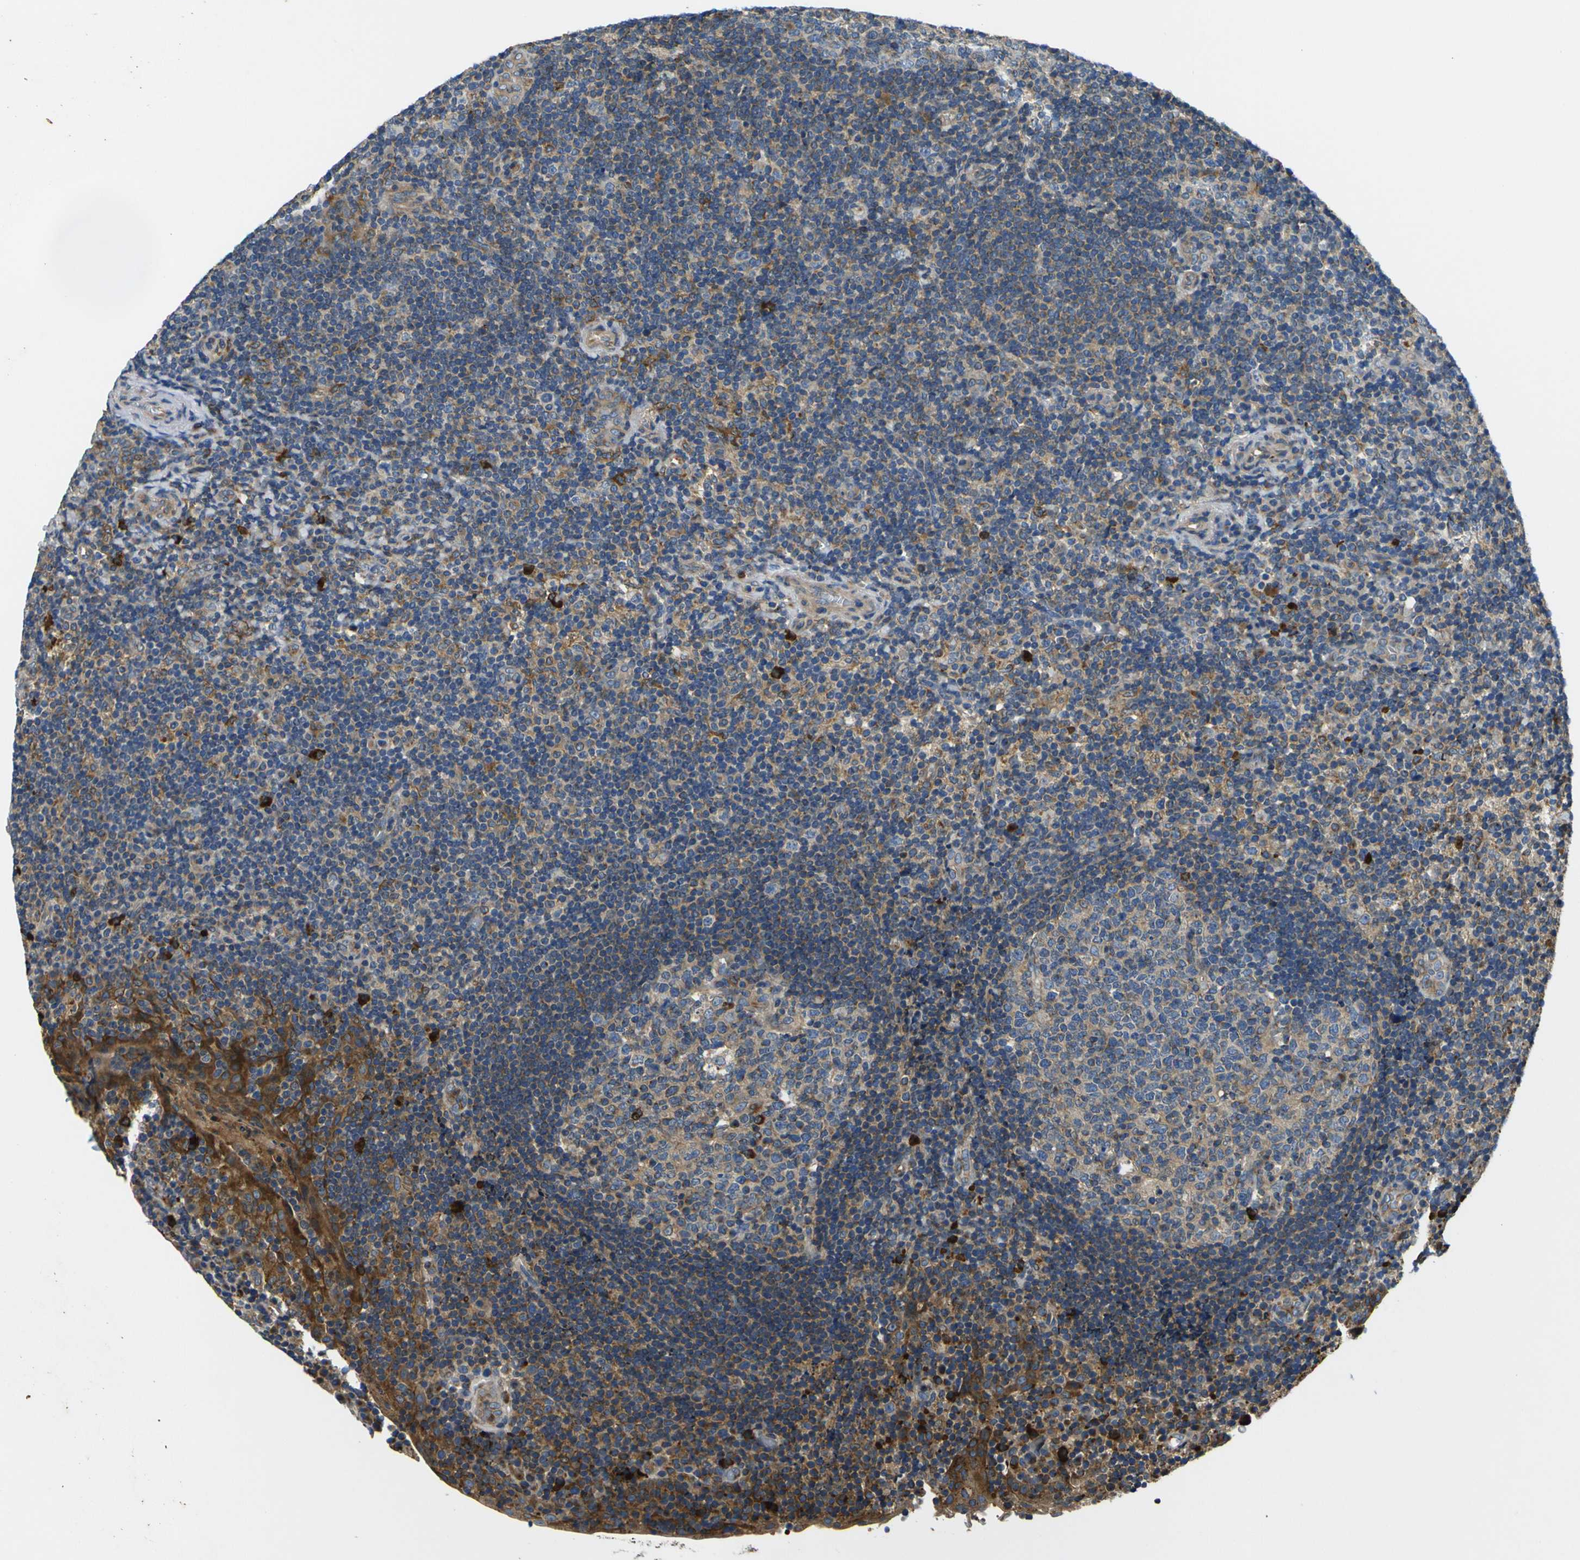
{"staining": {"intensity": "weak", "quantity": ">75%", "location": "cytoplasmic/membranous"}, "tissue": "tonsil", "cell_type": "Germinal center cells", "image_type": "normal", "snomed": [{"axis": "morphology", "description": "Normal tissue, NOS"}, {"axis": "topography", "description": "Tonsil"}], "caption": "This is an image of immunohistochemistry (IHC) staining of unremarkable tonsil, which shows weak positivity in the cytoplasmic/membranous of germinal center cells.", "gene": "RAB1B", "patient": {"sex": "male", "age": 37}}